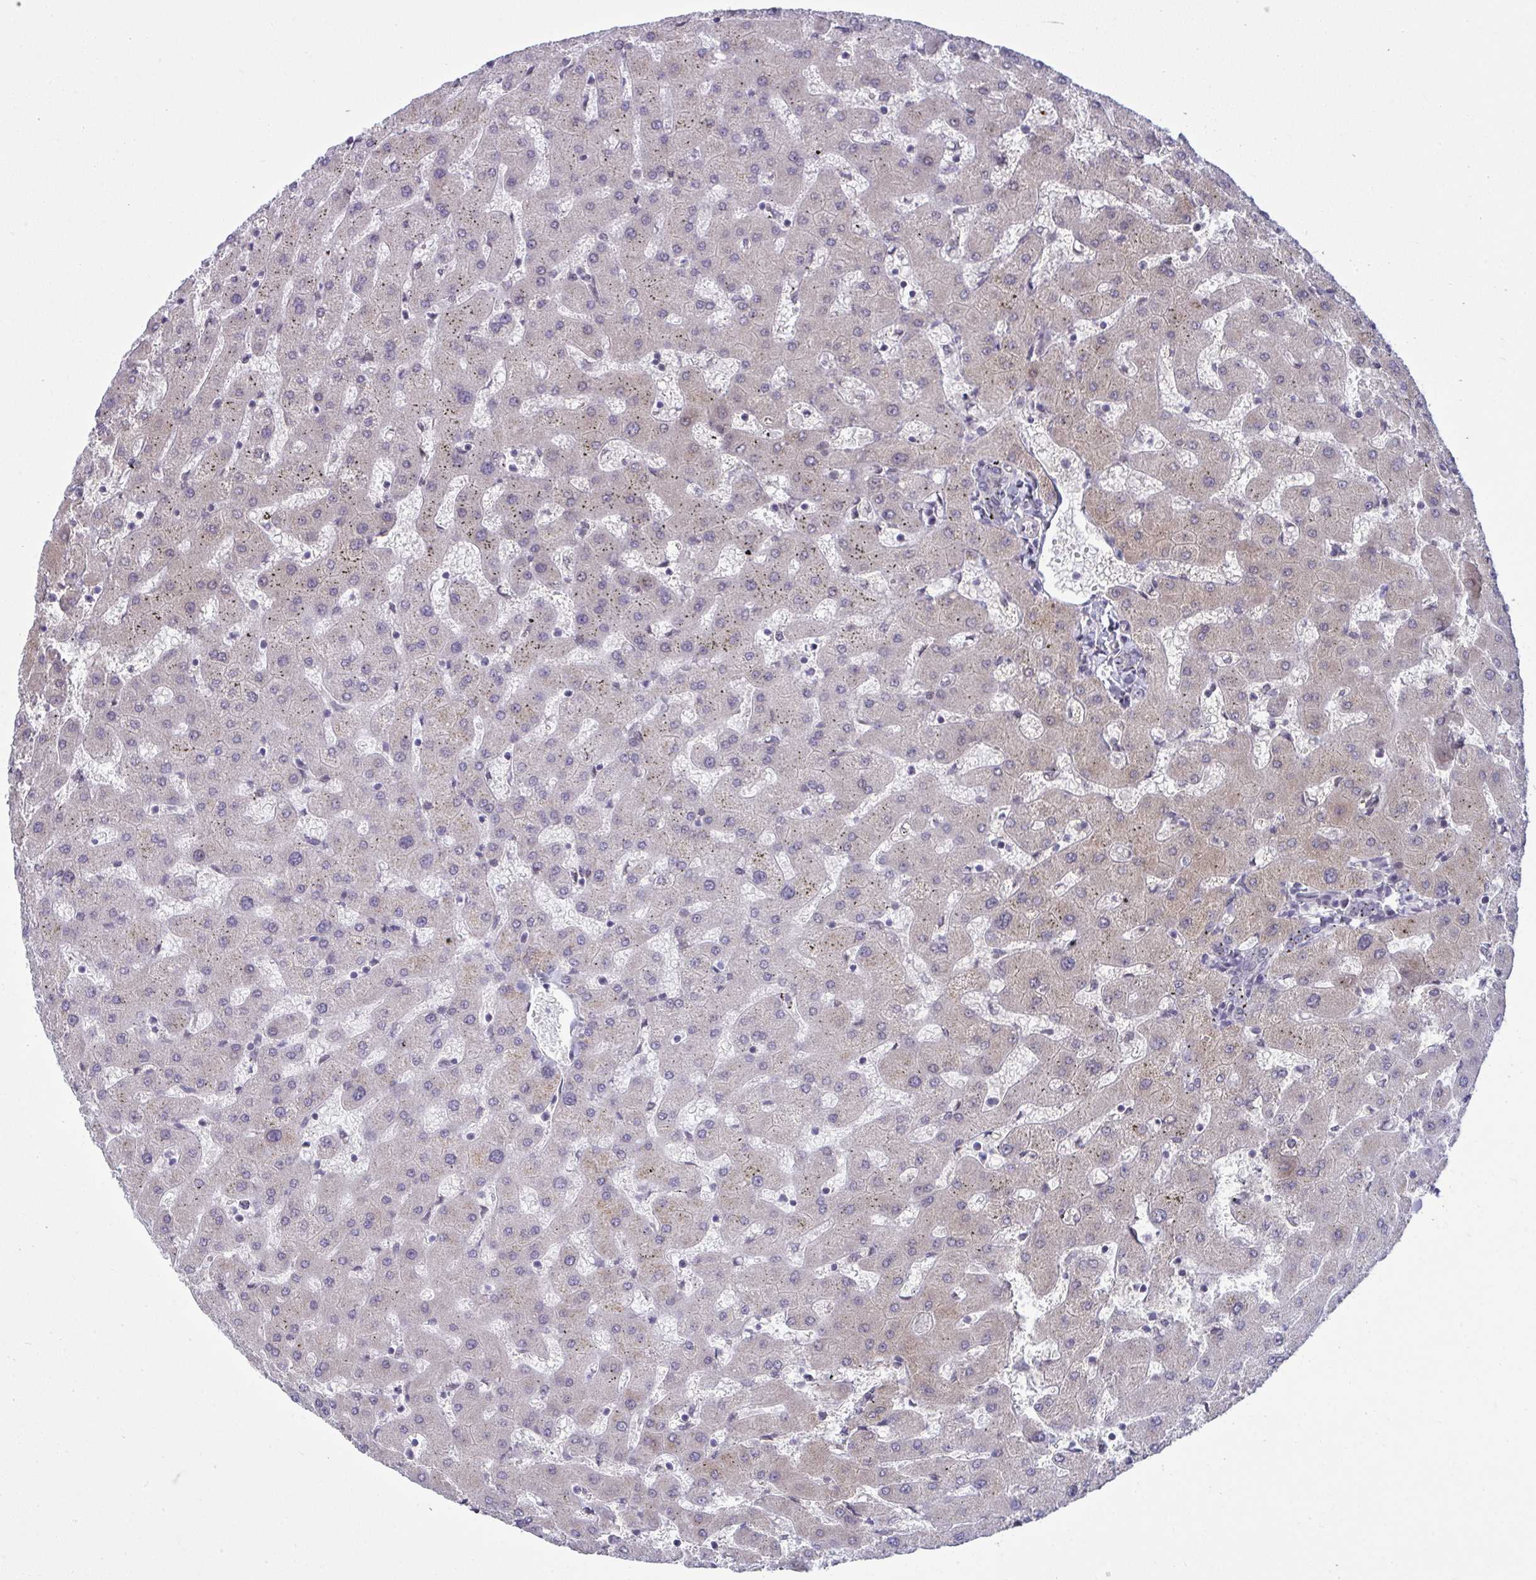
{"staining": {"intensity": "negative", "quantity": "none", "location": "none"}, "tissue": "liver", "cell_type": "Cholangiocytes", "image_type": "normal", "snomed": [{"axis": "morphology", "description": "Normal tissue, NOS"}, {"axis": "topography", "description": "Liver"}], "caption": "Human liver stained for a protein using IHC shows no staining in cholangiocytes.", "gene": "RANBP2", "patient": {"sex": "female", "age": 63}}